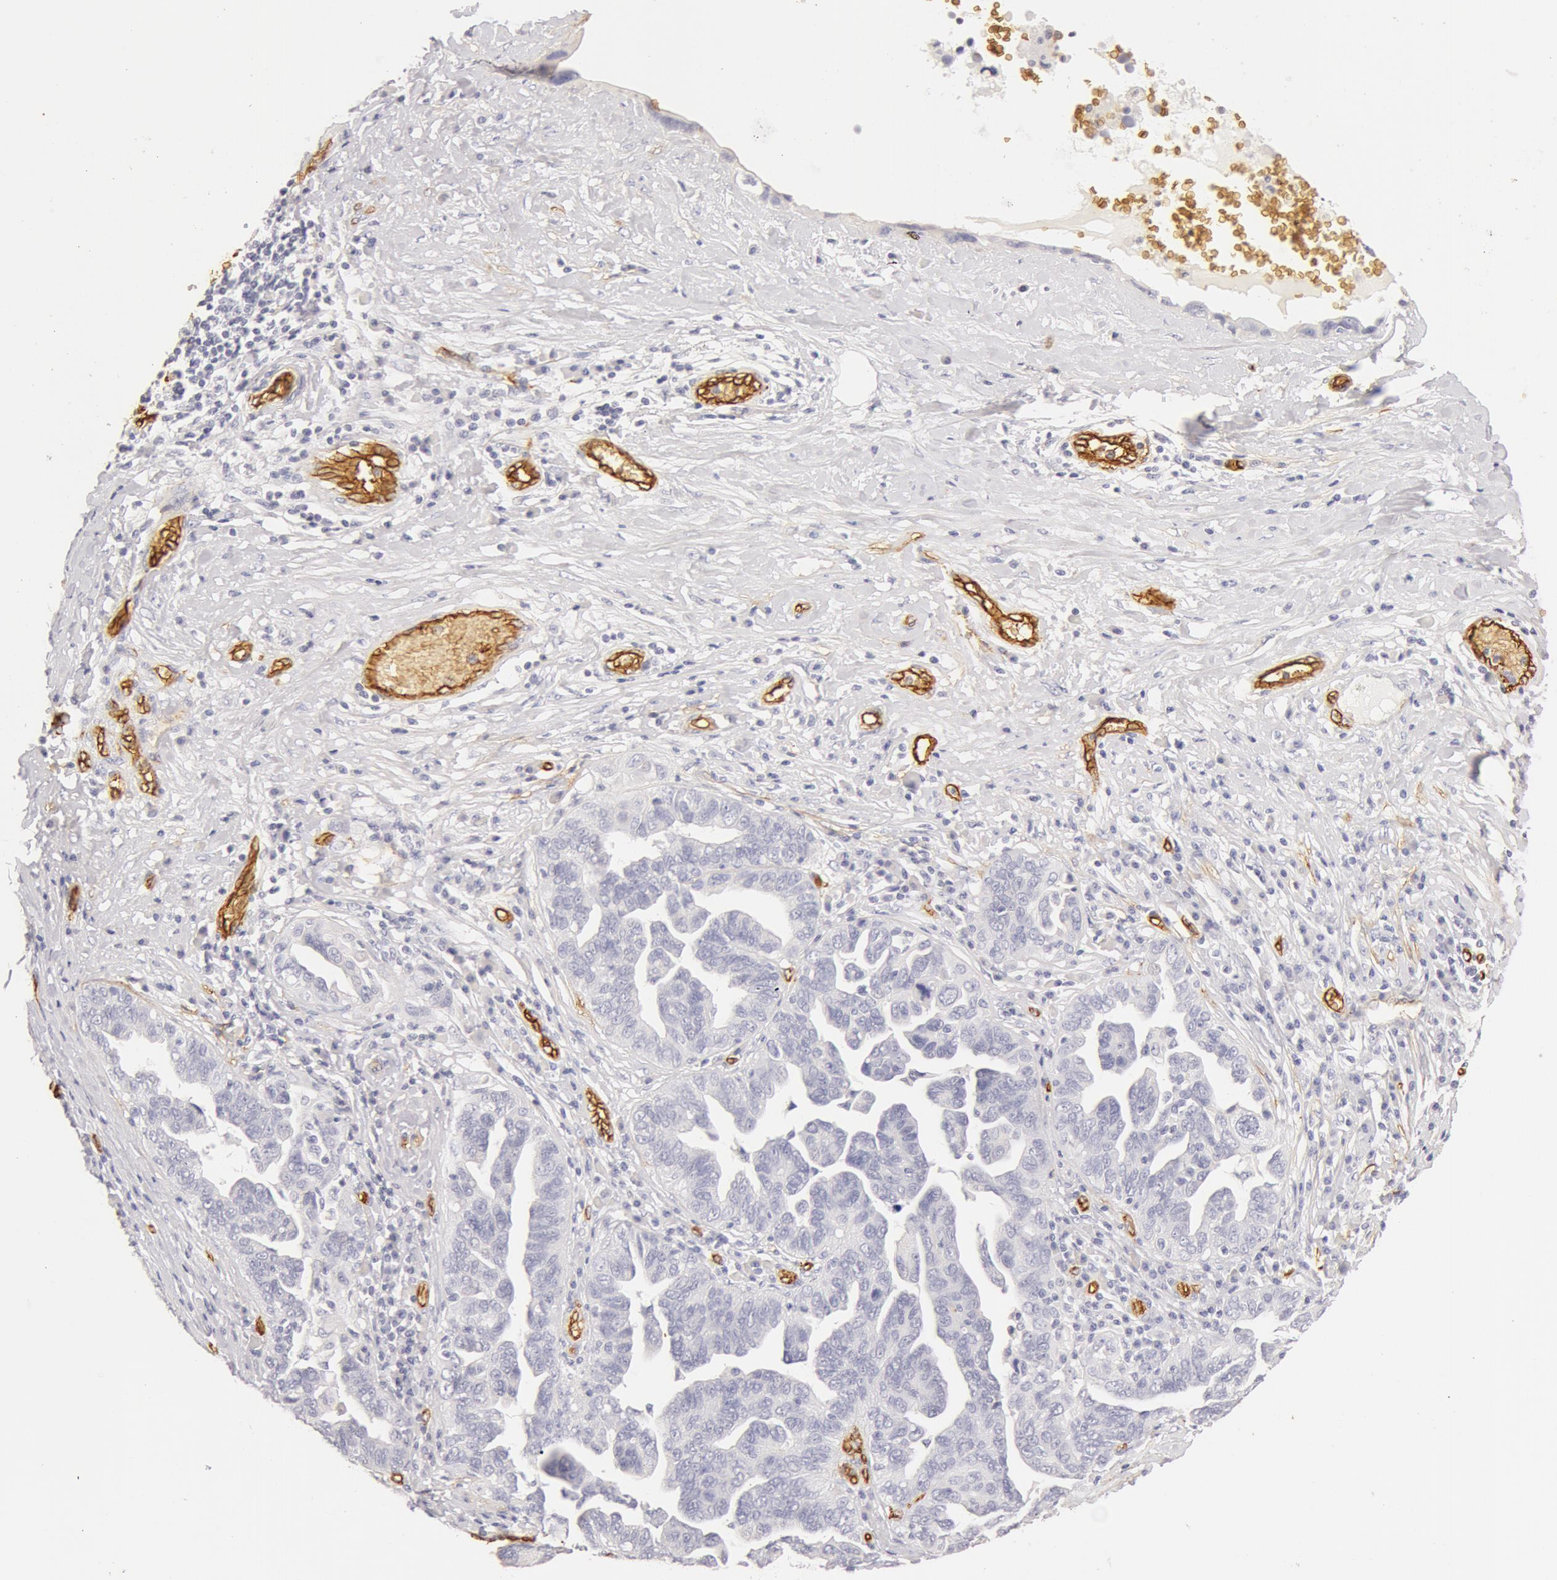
{"staining": {"intensity": "negative", "quantity": "none", "location": "none"}, "tissue": "ovarian cancer", "cell_type": "Tumor cells", "image_type": "cancer", "snomed": [{"axis": "morphology", "description": "Cystadenocarcinoma, serous, NOS"}, {"axis": "topography", "description": "Ovary"}], "caption": "This micrograph is of ovarian cancer stained with immunohistochemistry to label a protein in brown with the nuclei are counter-stained blue. There is no positivity in tumor cells.", "gene": "AQP1", "patient": {"sex": "female", "age": 64}}